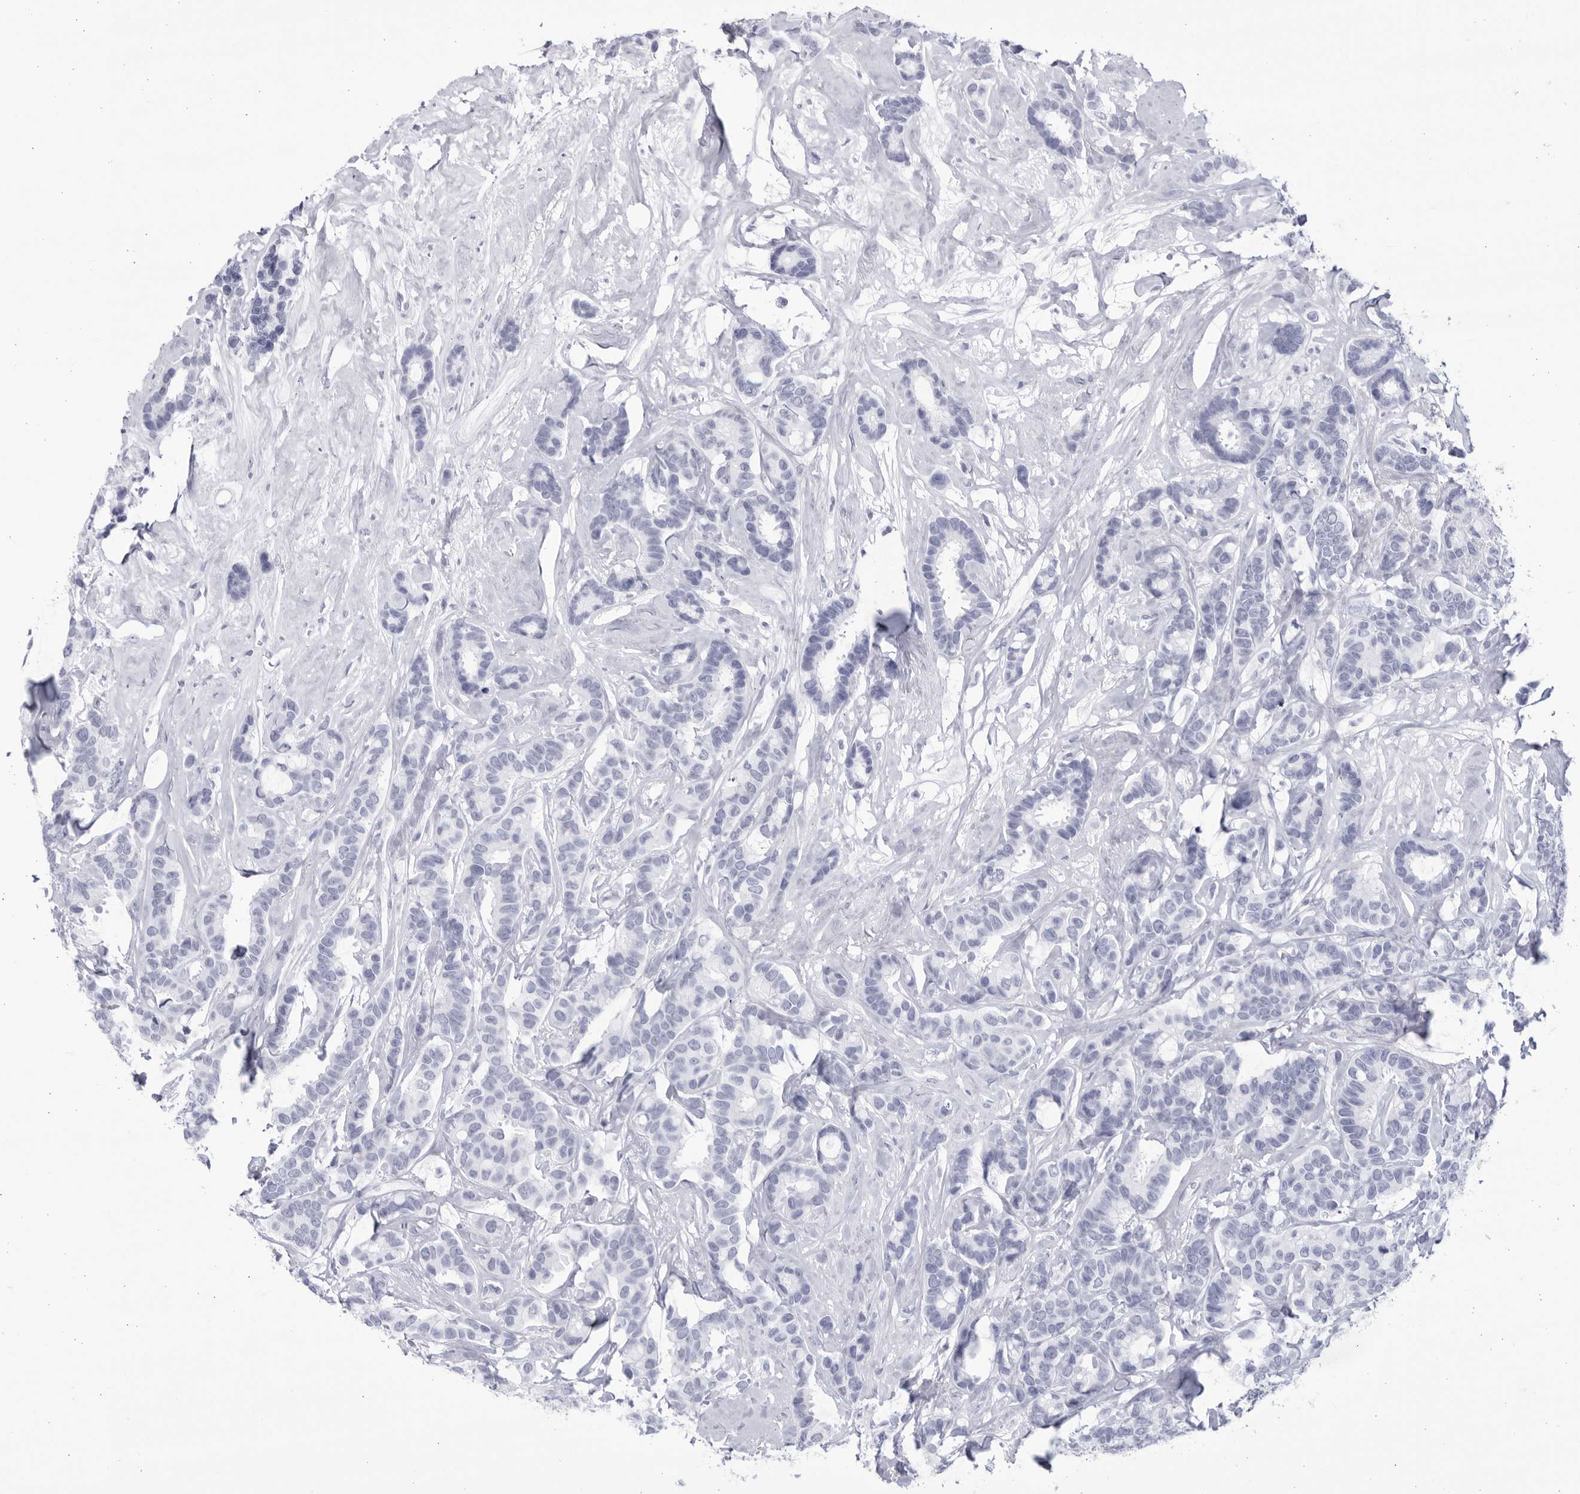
{"staining": {"intensity": "negative", "quantity": "none", "location": "none"}, "tissue": "breast cancer", "cell_type": "Tumor cells", "image_type": "cancer", "snomed": [{"axis": "morphology", "description": "Duct carcinoma"}, {"axis": "topography", "description": "Breast"}], "caption": "Immunohistochemical staining of human breast invasive ductal carcinoma demonstrates no significant positivity in tumor cells.", "gene": "CCDC181", "patient": {"sex": "female", "age": 87}}